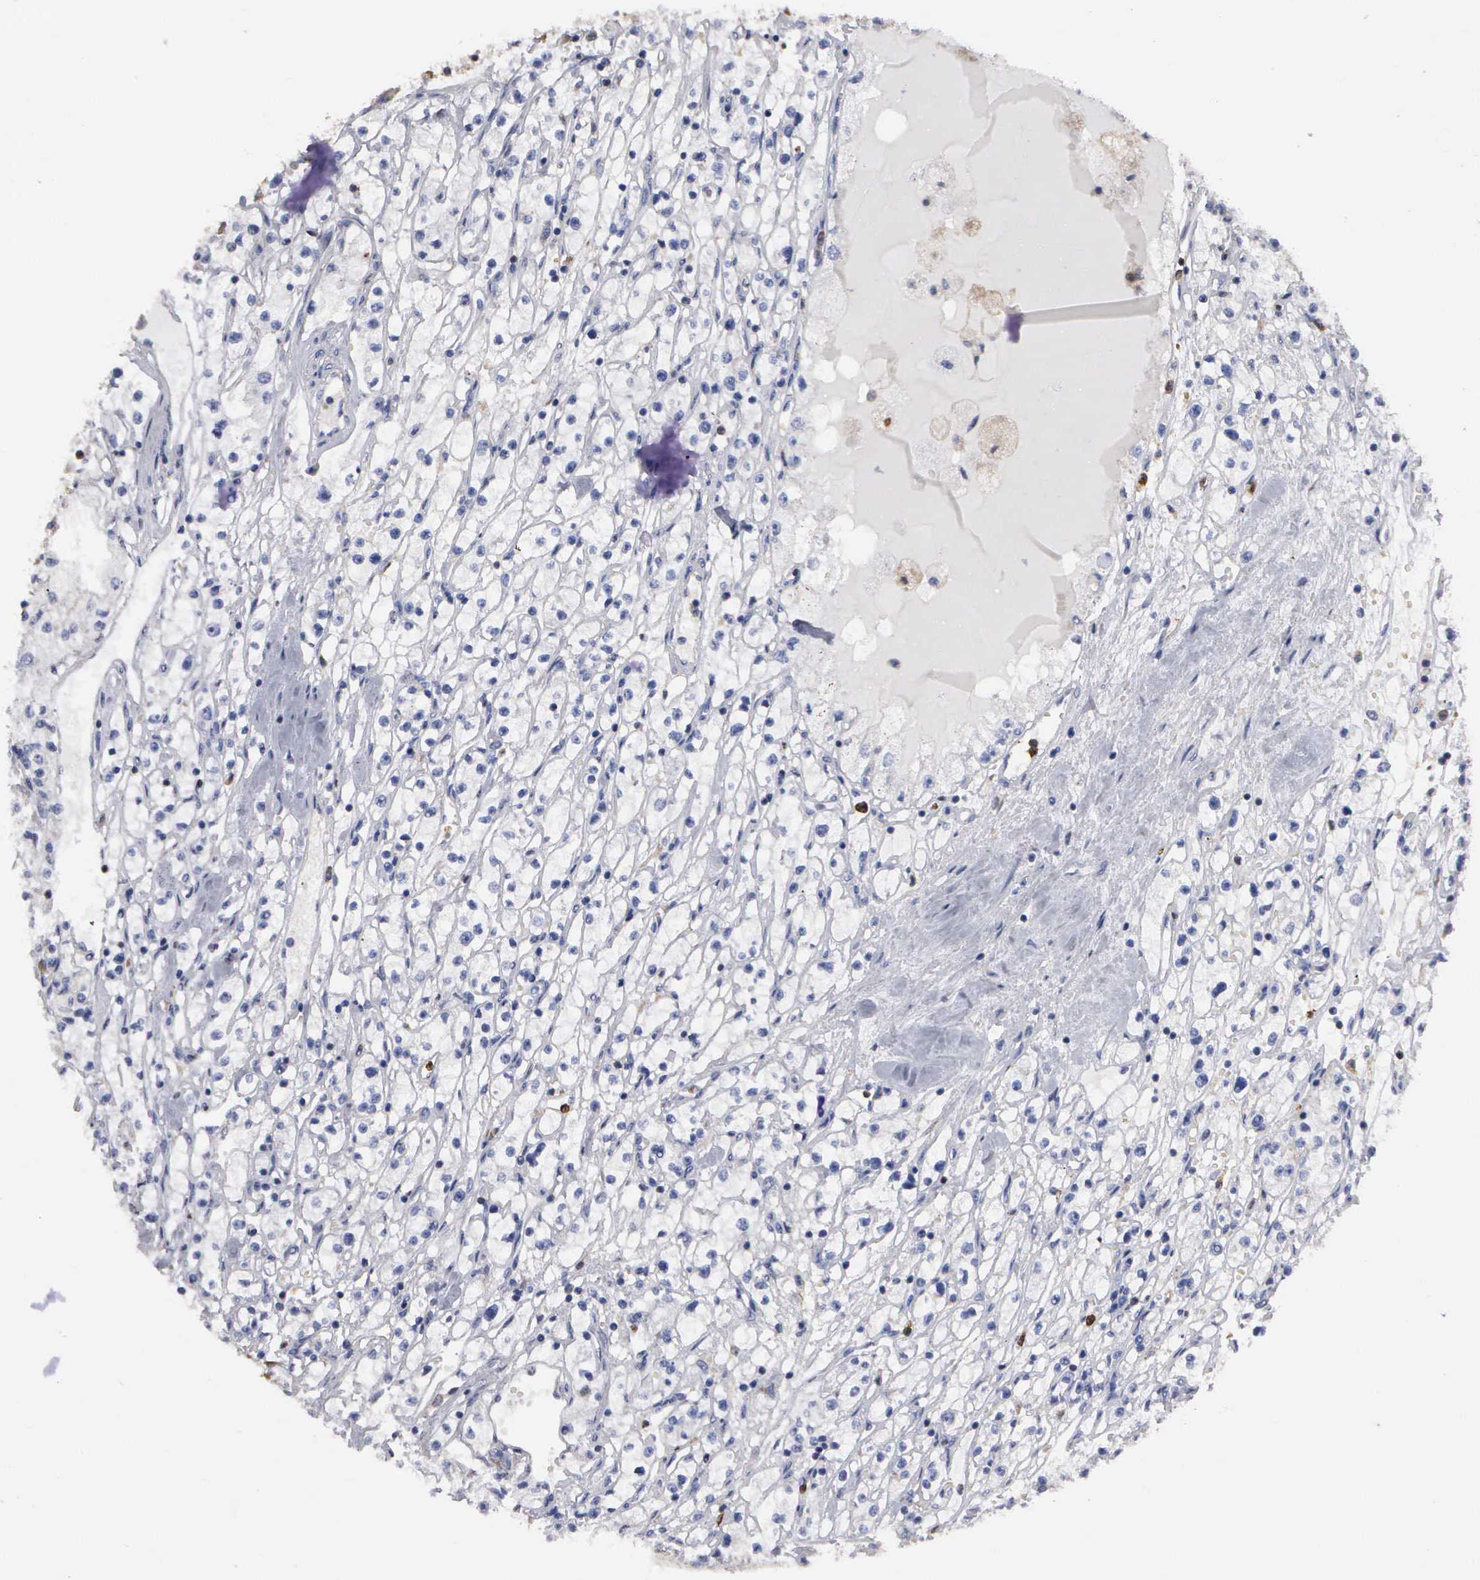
{"staining": {"intensity": "negative", "quantity": "none", "location": "none"}, "tissue": "renal cancer", "cell_type": "Tumor cells", "image_type": "cancer", "snomed": [{"axis": "morphology", "description": "Adenocarcinoma, NOS"}, {"axis": "topography", "description": "Kidney"}], "caption": "High power microscopy histopathology image of an immunohistochemistry photomicrograph of adenocarcinoma (renal), revealing no significant positivity in tumor cells.", "gene": "G6PD", "patient": {"sex": "male", "age": 56}}